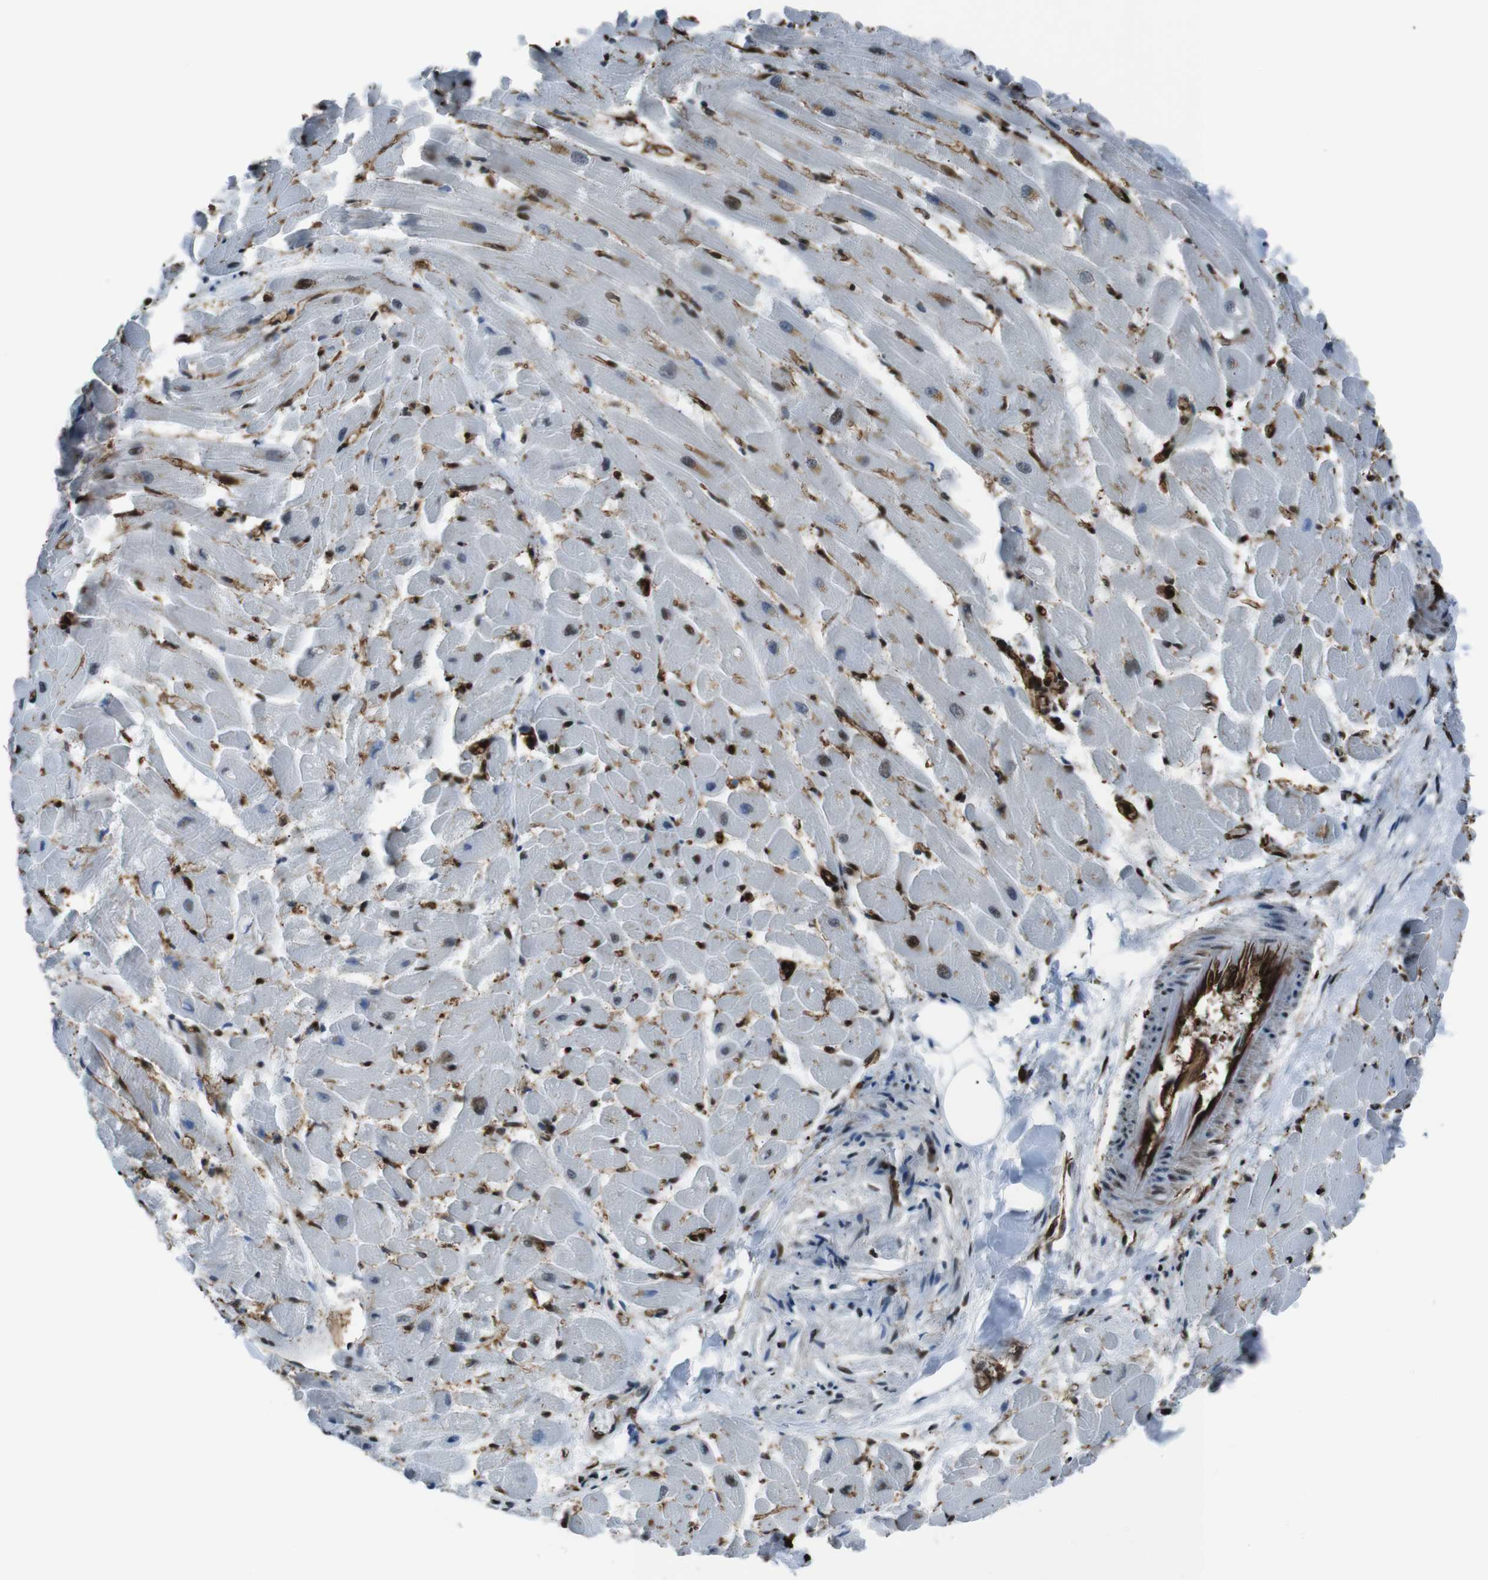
{"staining": {"intensity": "strong", "quantity": "25%-75%", "location": "nuclear"}, "tissue": "heart muscle", "cell_type": "Cardiomyocytes", "image_type": "normal", "snomed": [{"axis": "morphology", "description": "Normal tissue, NOS"}, {"axis": "topography", "description": "Heart"}], "caption": "Immunohistochemical staining of normal human heart muscle exhibits 25%-75% levels of strong nuclear protein expression in approximately 25%-75% of cardiomyocytes.", "gene": "HNRNPU", "patient": {"sex": "female", "age": 19}}